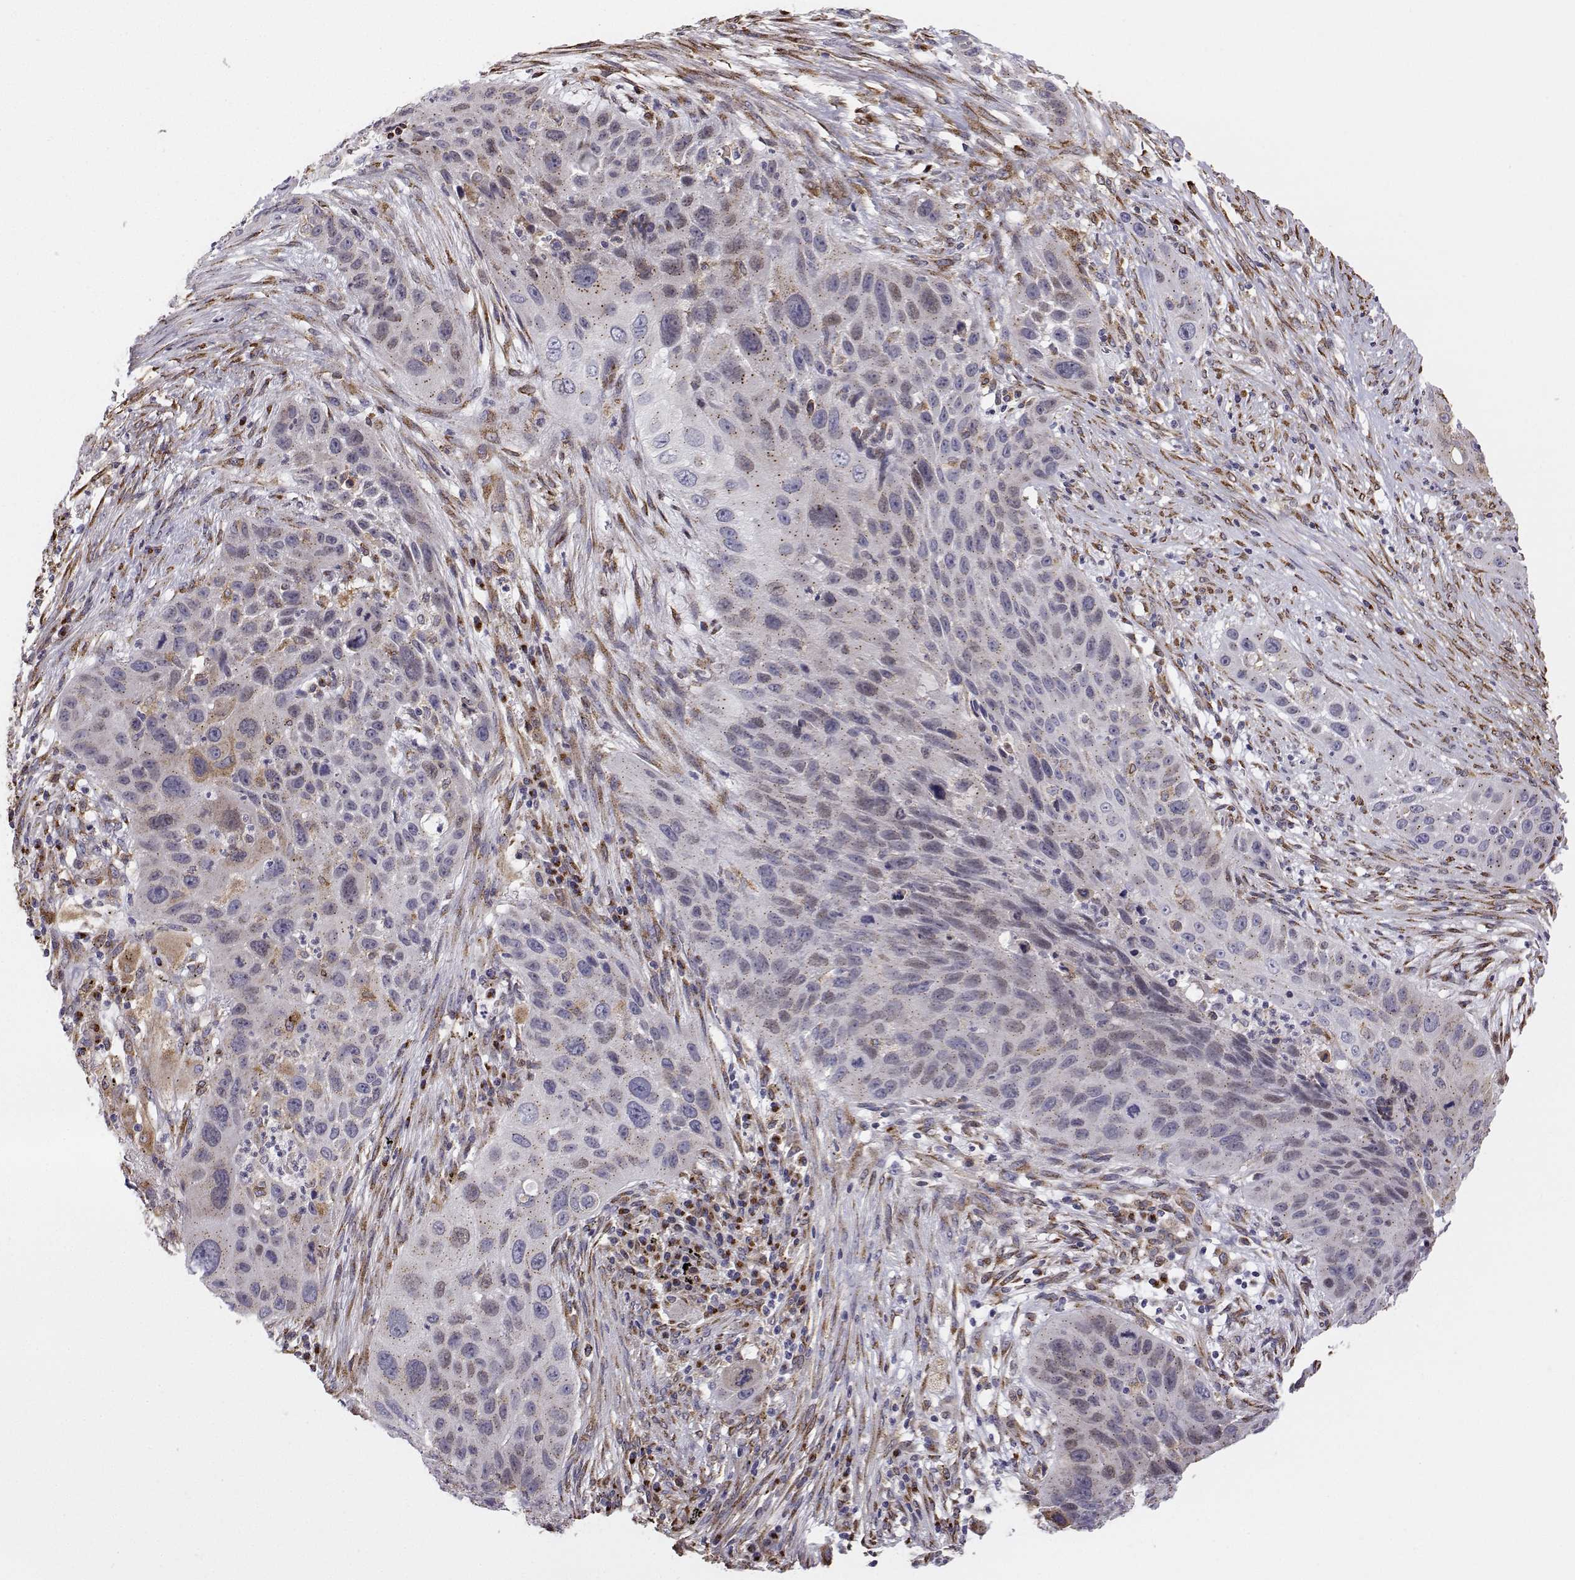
{"staining": {"intensity": "weak", "quantity": "25%-75%", "location": "cytoplasmic/membranous"}, "tissue": "lung cancer", "cell_type": "Tumor cells", "image_type": "cancer", "snomed": [{"axis": "morphology", "description": "Squamous cell carcinoma, NOS"}, {"axis": "topography", "description": "Lung"}], "caption": "Immunohistochemical staining of squamous cell carcinoma (lung) shows low levels of weak cytoplasmic/membranous positivity in approximately 25%-75% of tumor cells.", "gene": "STARD13", "patient": {"sex": "male", "age": 63}}